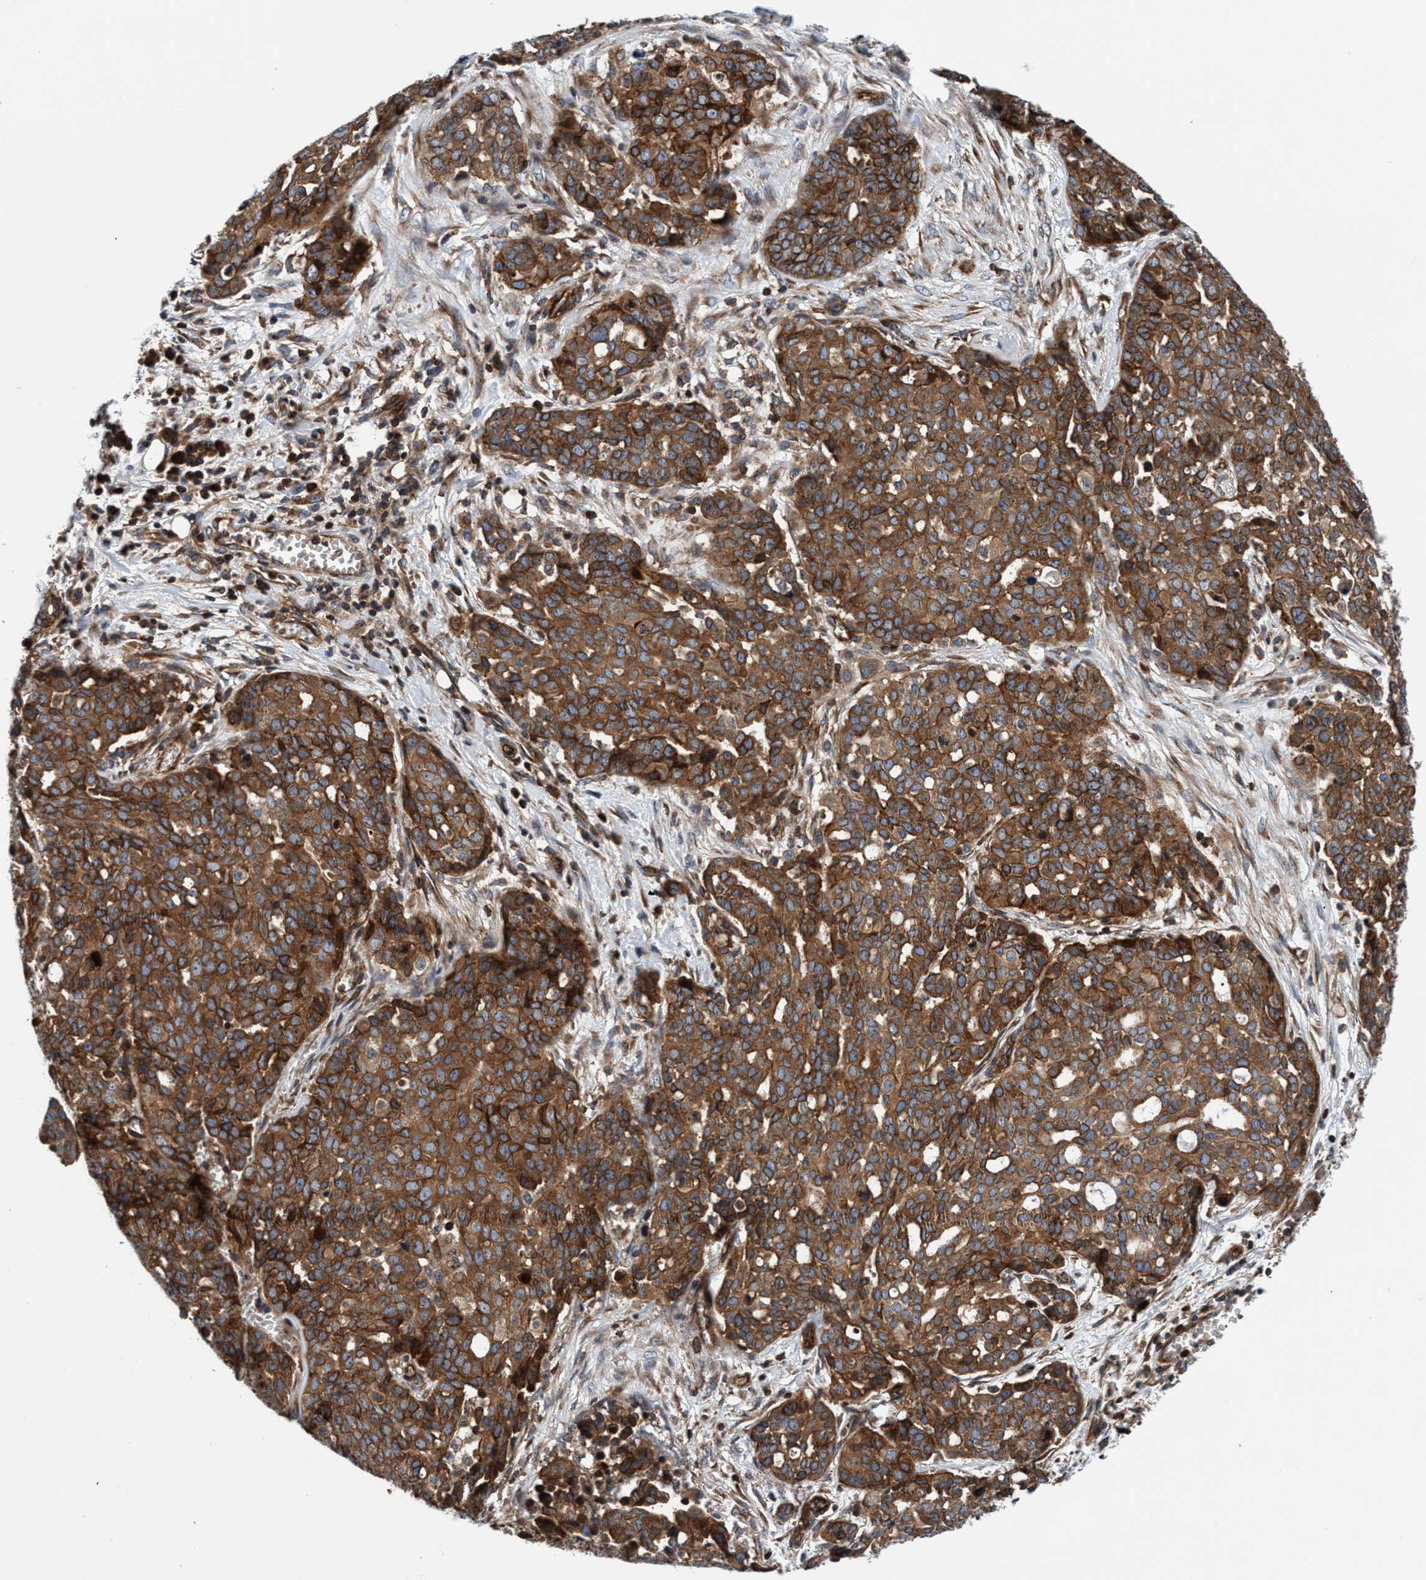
{"staining": {"intensity": "moderate", "quantity": ">75%", "location": "cytoplasmic/membranous"}, "tissue": "ovarian cancer", "cell_type": "Tumor cells", "image_type": "cancer", "snomed": [{"axis": "morphology", "description": "Cystadenocarcinoma, serous, NOS"}, {"axis": "topography", "description": "Soft tissue"}, {"axis": "topography", "description": "Ovary"}], "caption": "This photomicrograph displays immunohistochemistry staining of human ovarian serous cystadenocarcinoma, with medium moderate cytoplasmic/membranous positivity in approximately >75% of tumor cells.", "gene": "MCM3AP", "patient": {"sex": "female", "age": 57}}